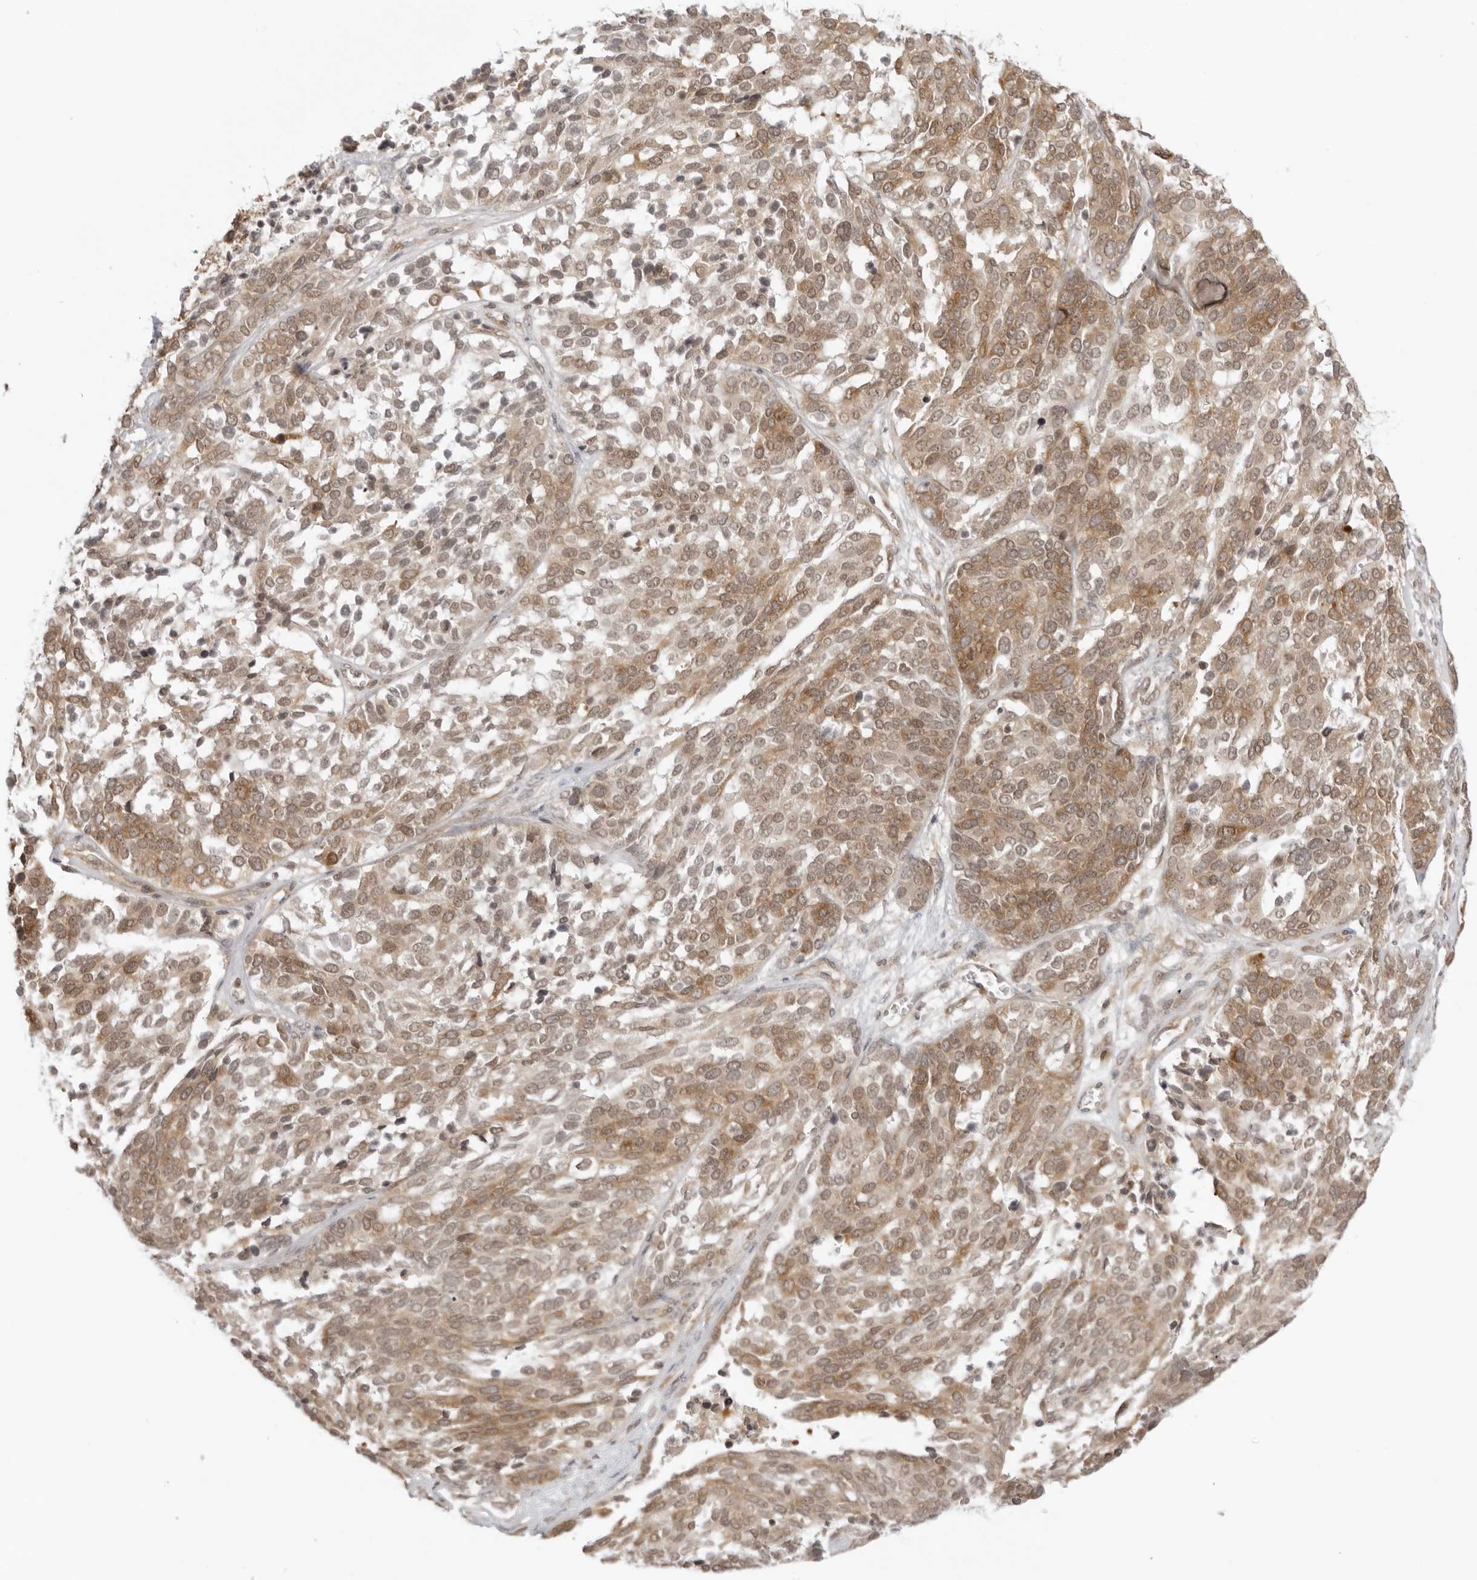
{"staining": {"intensity": "moderate", "quantity": ">75%", "location": "cytoplasmic/membranous"}, "tissue": "ovarian cancer", "cell_type": "Tumor cells", "image_type": "cancer", "snomed": [{"axis": "morphology", "description": "Cystadenocarcinoma, serous, NOS"}, {"axis": "topography", "description": "Ovary"}], "caption": "High-power microscopy captured an immunohistochemistry (IHC) photomicrograph of ovarian cancer, revealing moderate cytoplasmic/membranous expression in approximately >75% of tumor cells.", "gene": "PRRC2C", "patient": {"sex": "female", "age": 44}}